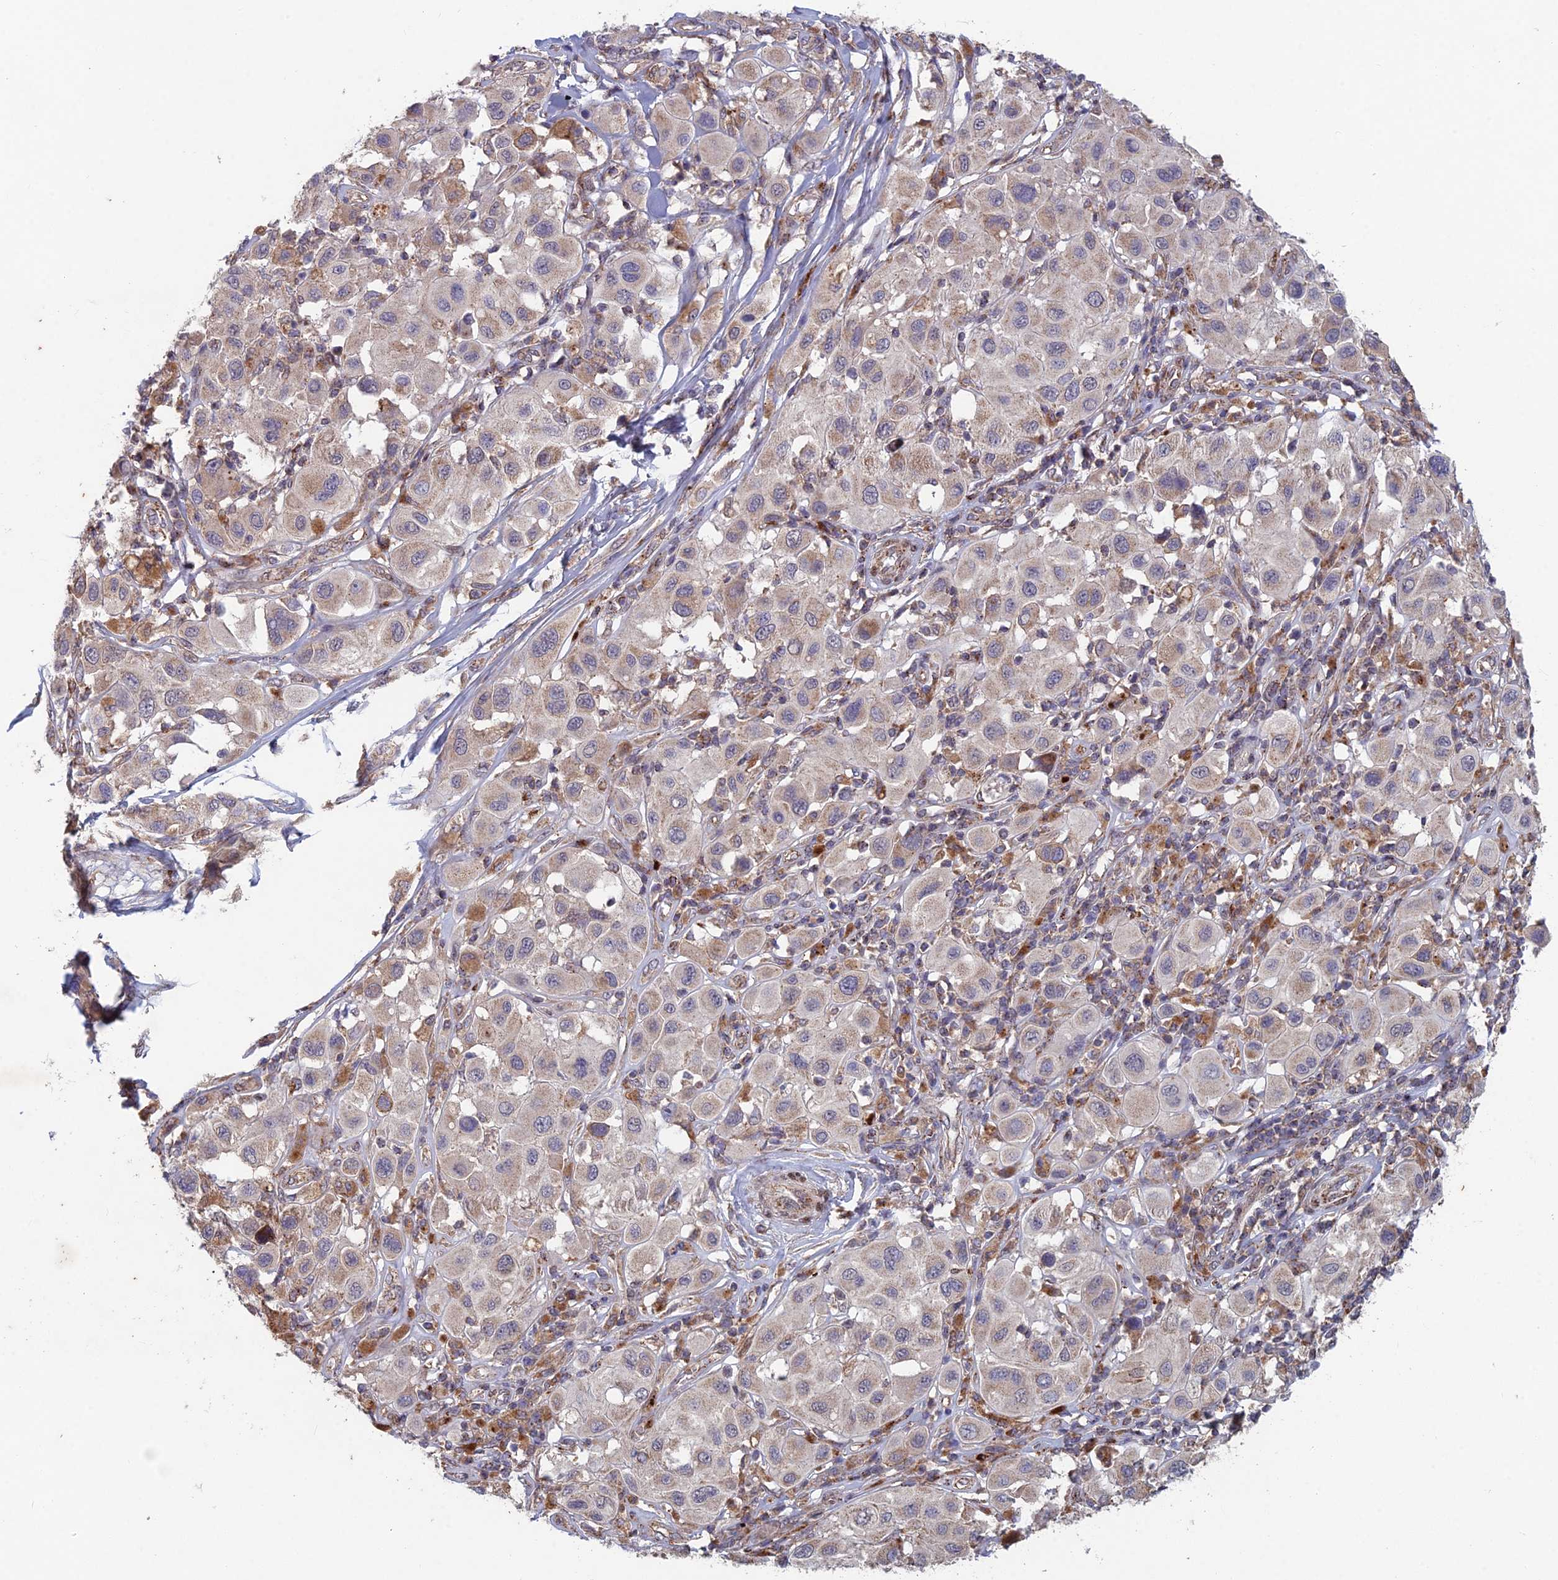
{"staining": {"intensity": "weak", "quantity": "<25%", "location": "cytoplasmic/membranous"}, "tissue": "melanoma", "cell_type": "Tumor cells", "image_type": "cancer", "snomed": [{"axis": "morphology", "description": "Malignant melanoma, Metastatic site"}, {"axis": "topography", "description": "Skin"}], "caption": "Tumor cells are negative for protein expression in human malignant melanoma (metastatic site). (DAB (3,3'-diaminobenzidine) IHC, high magnification).", "gene": "FOXS1", "patient": {"sex": "male", "age": 41}}